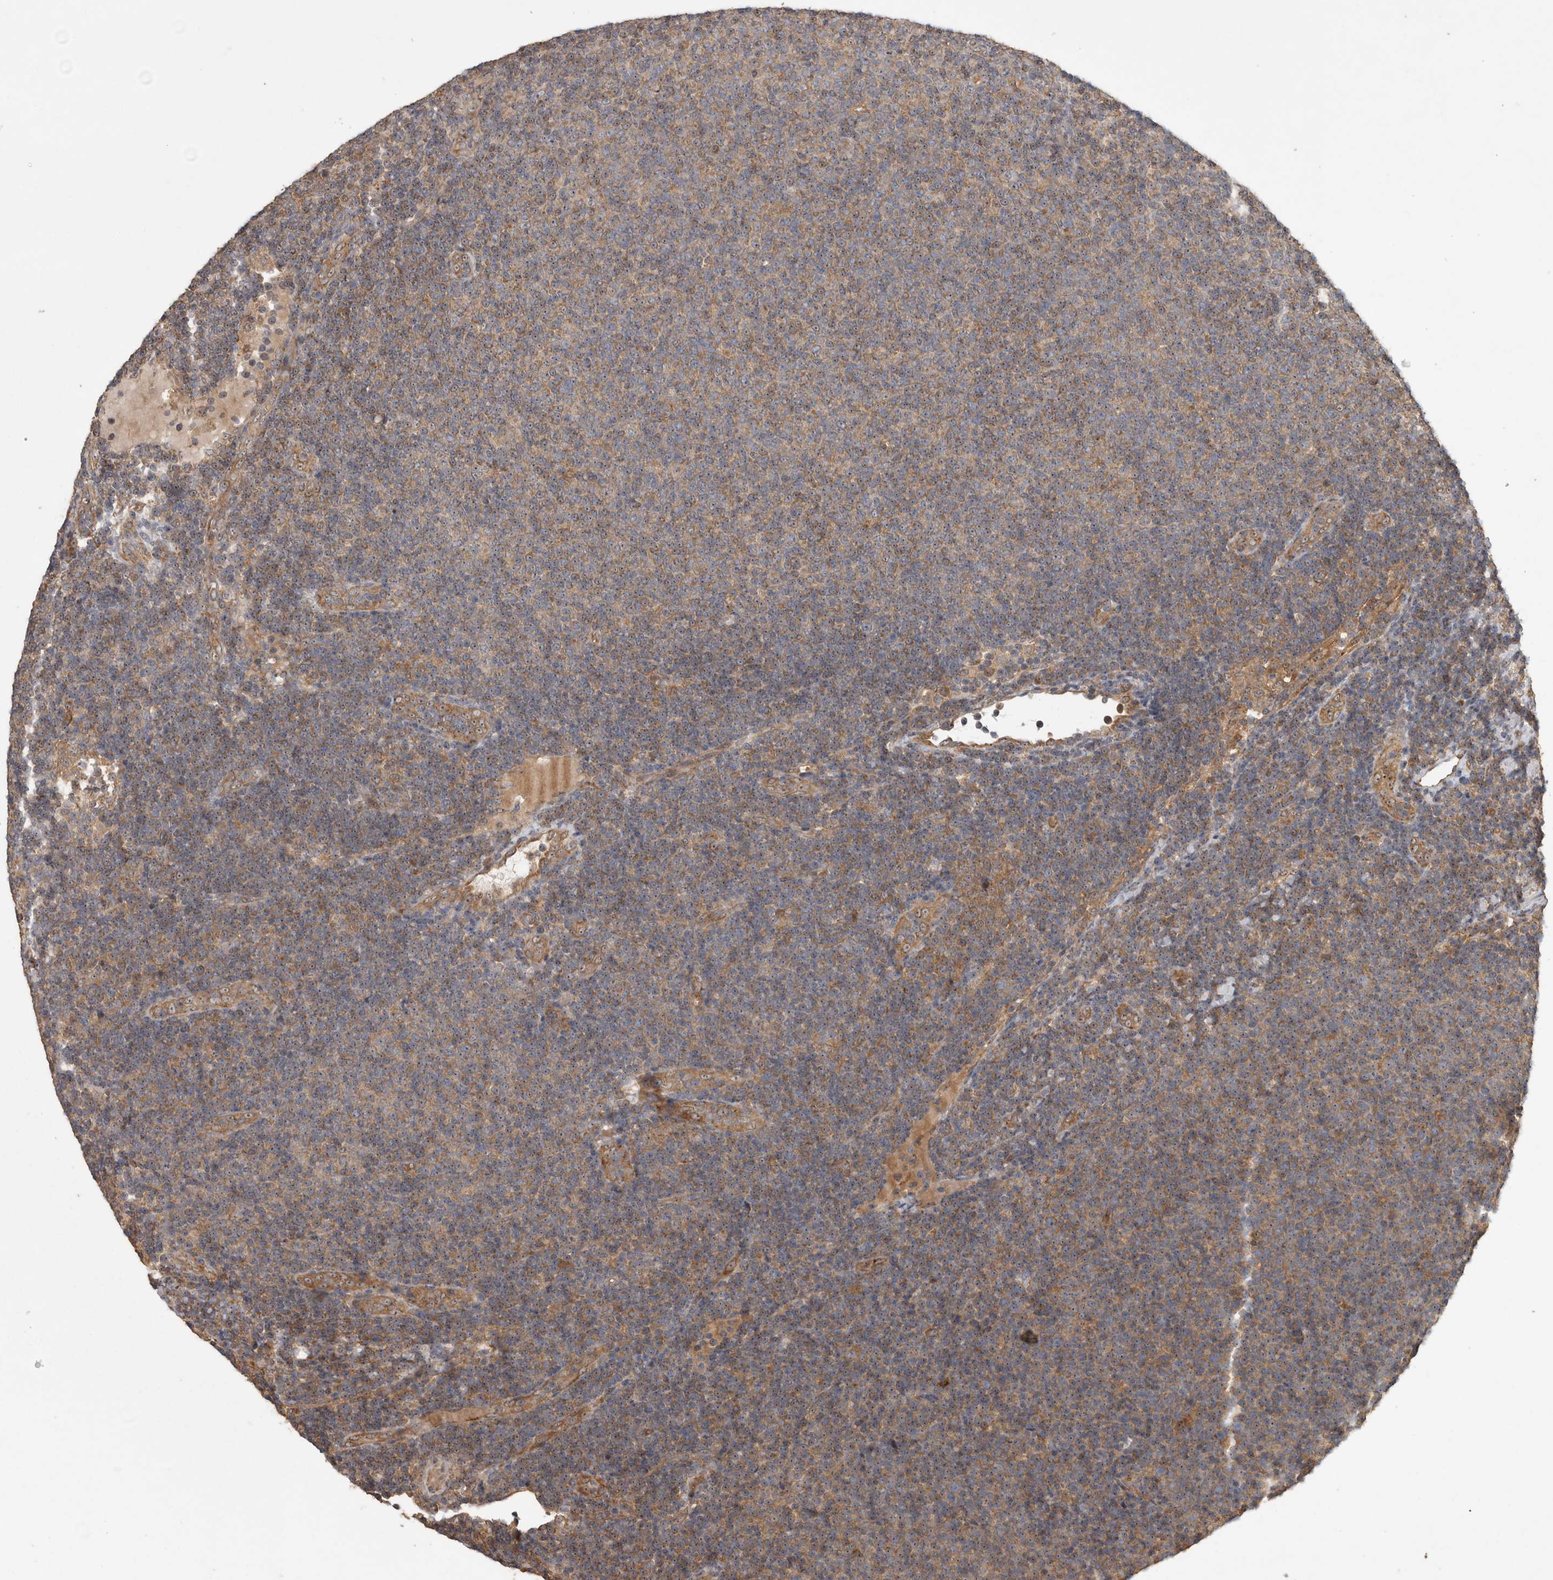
{"staining": {"intensity": "moderate", "quantity": "25%-75%", "location": "cytoplasmic/membranous"}, "tissue": "lymphoma", "cell_type": "Tumor cells", "image_type": "cancer", "snomed": [{"axis": "morphology", "description": "Malignant lymphoma, non-Hodgkin's type, Low grade"}, {"axis": "topography", "description": "Lymph node"}], "caption": "Immunohistochemistry photomicrograph of malignant lymphoma, non-Hodgkin's type (low-grade) stained for a protein (brown), which exhibits medium levels of moderate cytoplasmic/membranous expression in approximately 25%-75% of tumor cells.", "gene": "ATXN2", "patient": {"sex": "male", "age": 66}}